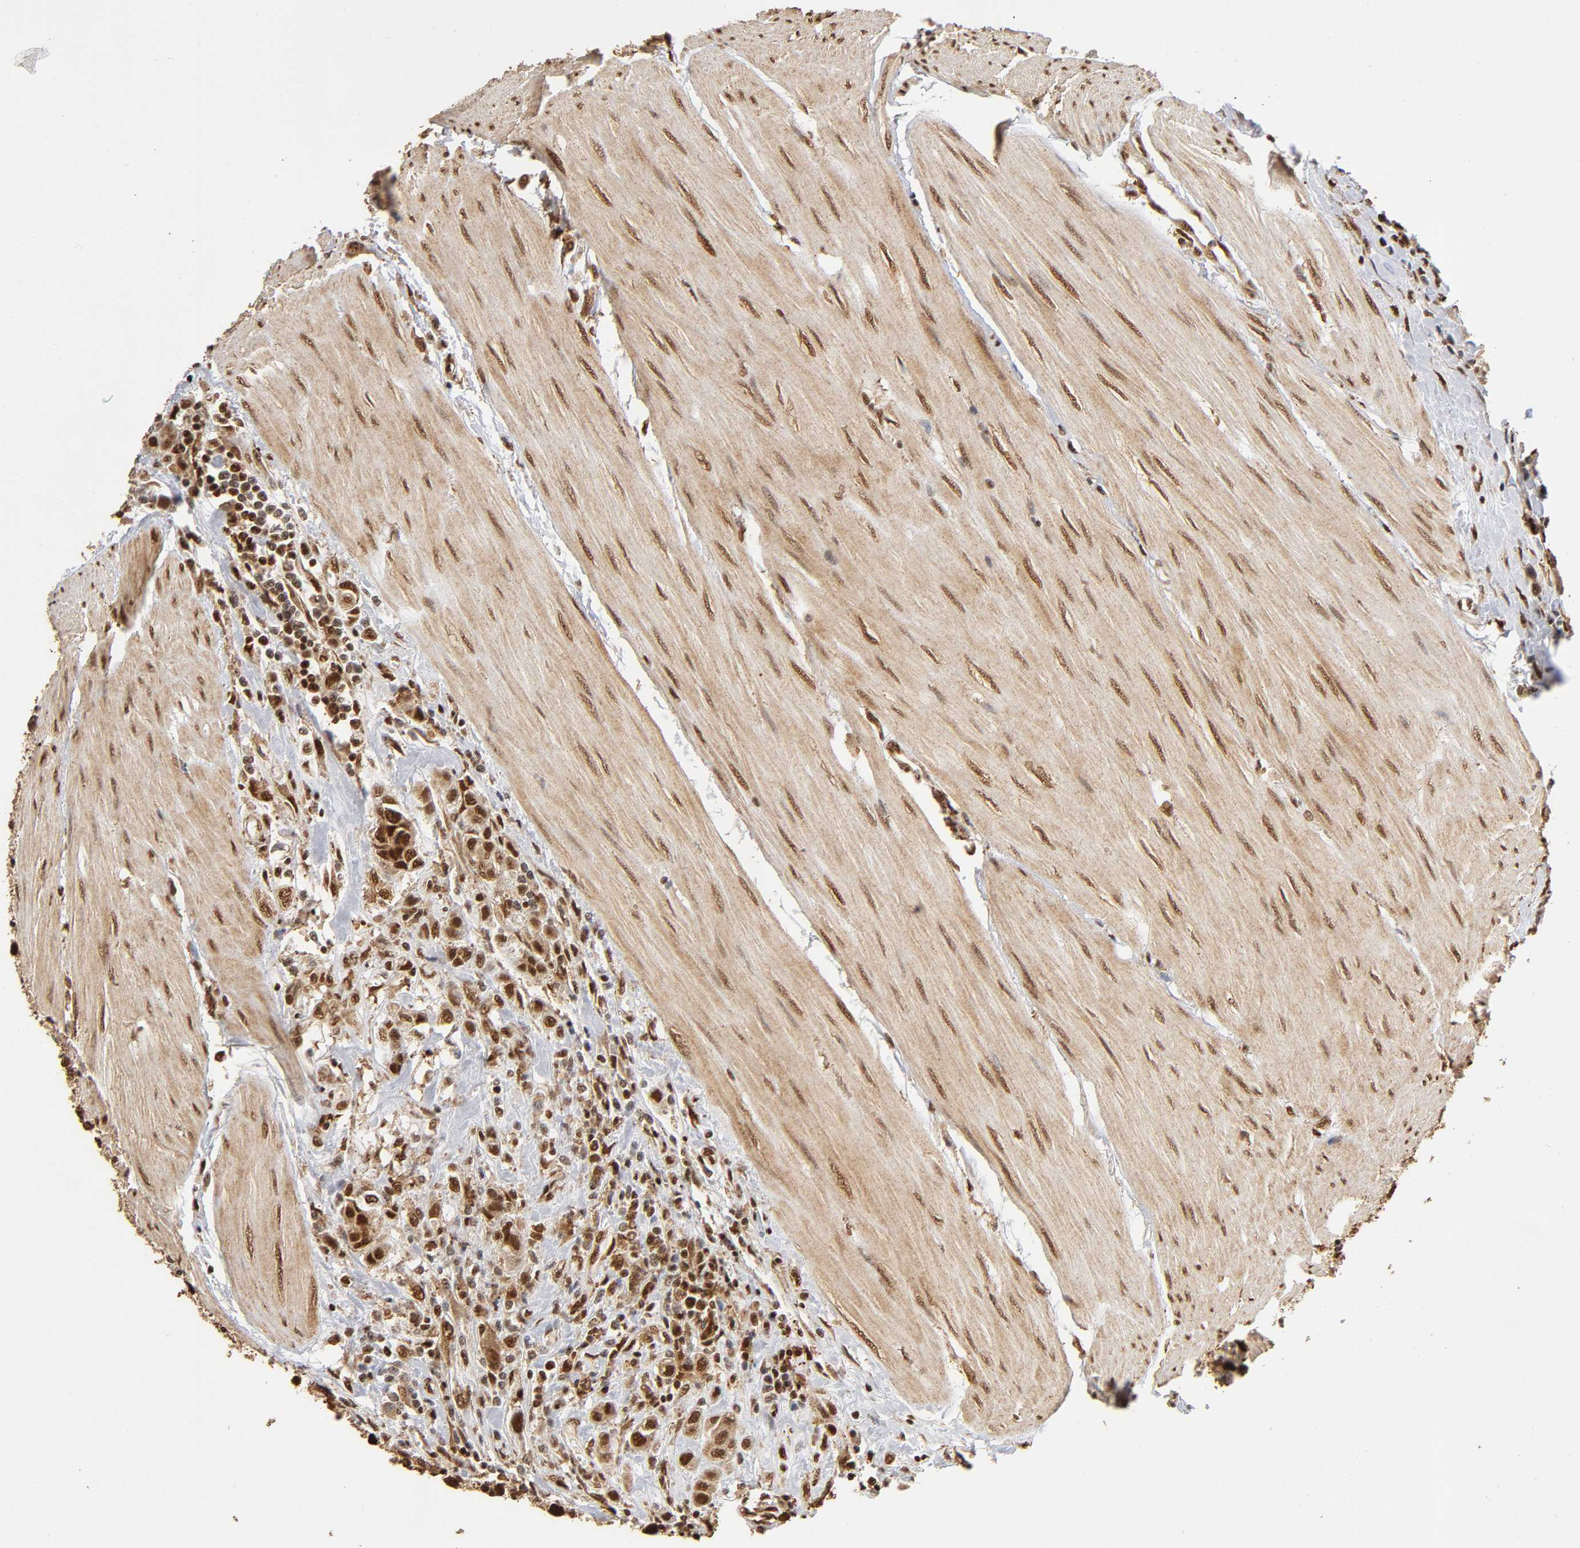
{"staining": {"intensity": "strong", "quantity": ">75%", "location": "cytoplasmic/membranous,nuclear"}, "tissue": "urothelial cancer", "cell_type": "Tumor cells", "image_type": "cancer", "snomed": [{"axis": "morphology", "description": "Urothelial carcinoma, High grade"}, {"axis": "topography", "description": "Urinary bladder"}], "caption": "Immunohistochemical staining of urothelial cancer reveals strong cytoplasmic/membranous and nuclear protein staining in approximately >75% of tumor cells.", "gene": "RNF122", "patient": {"sex": "male", "age": 50}}